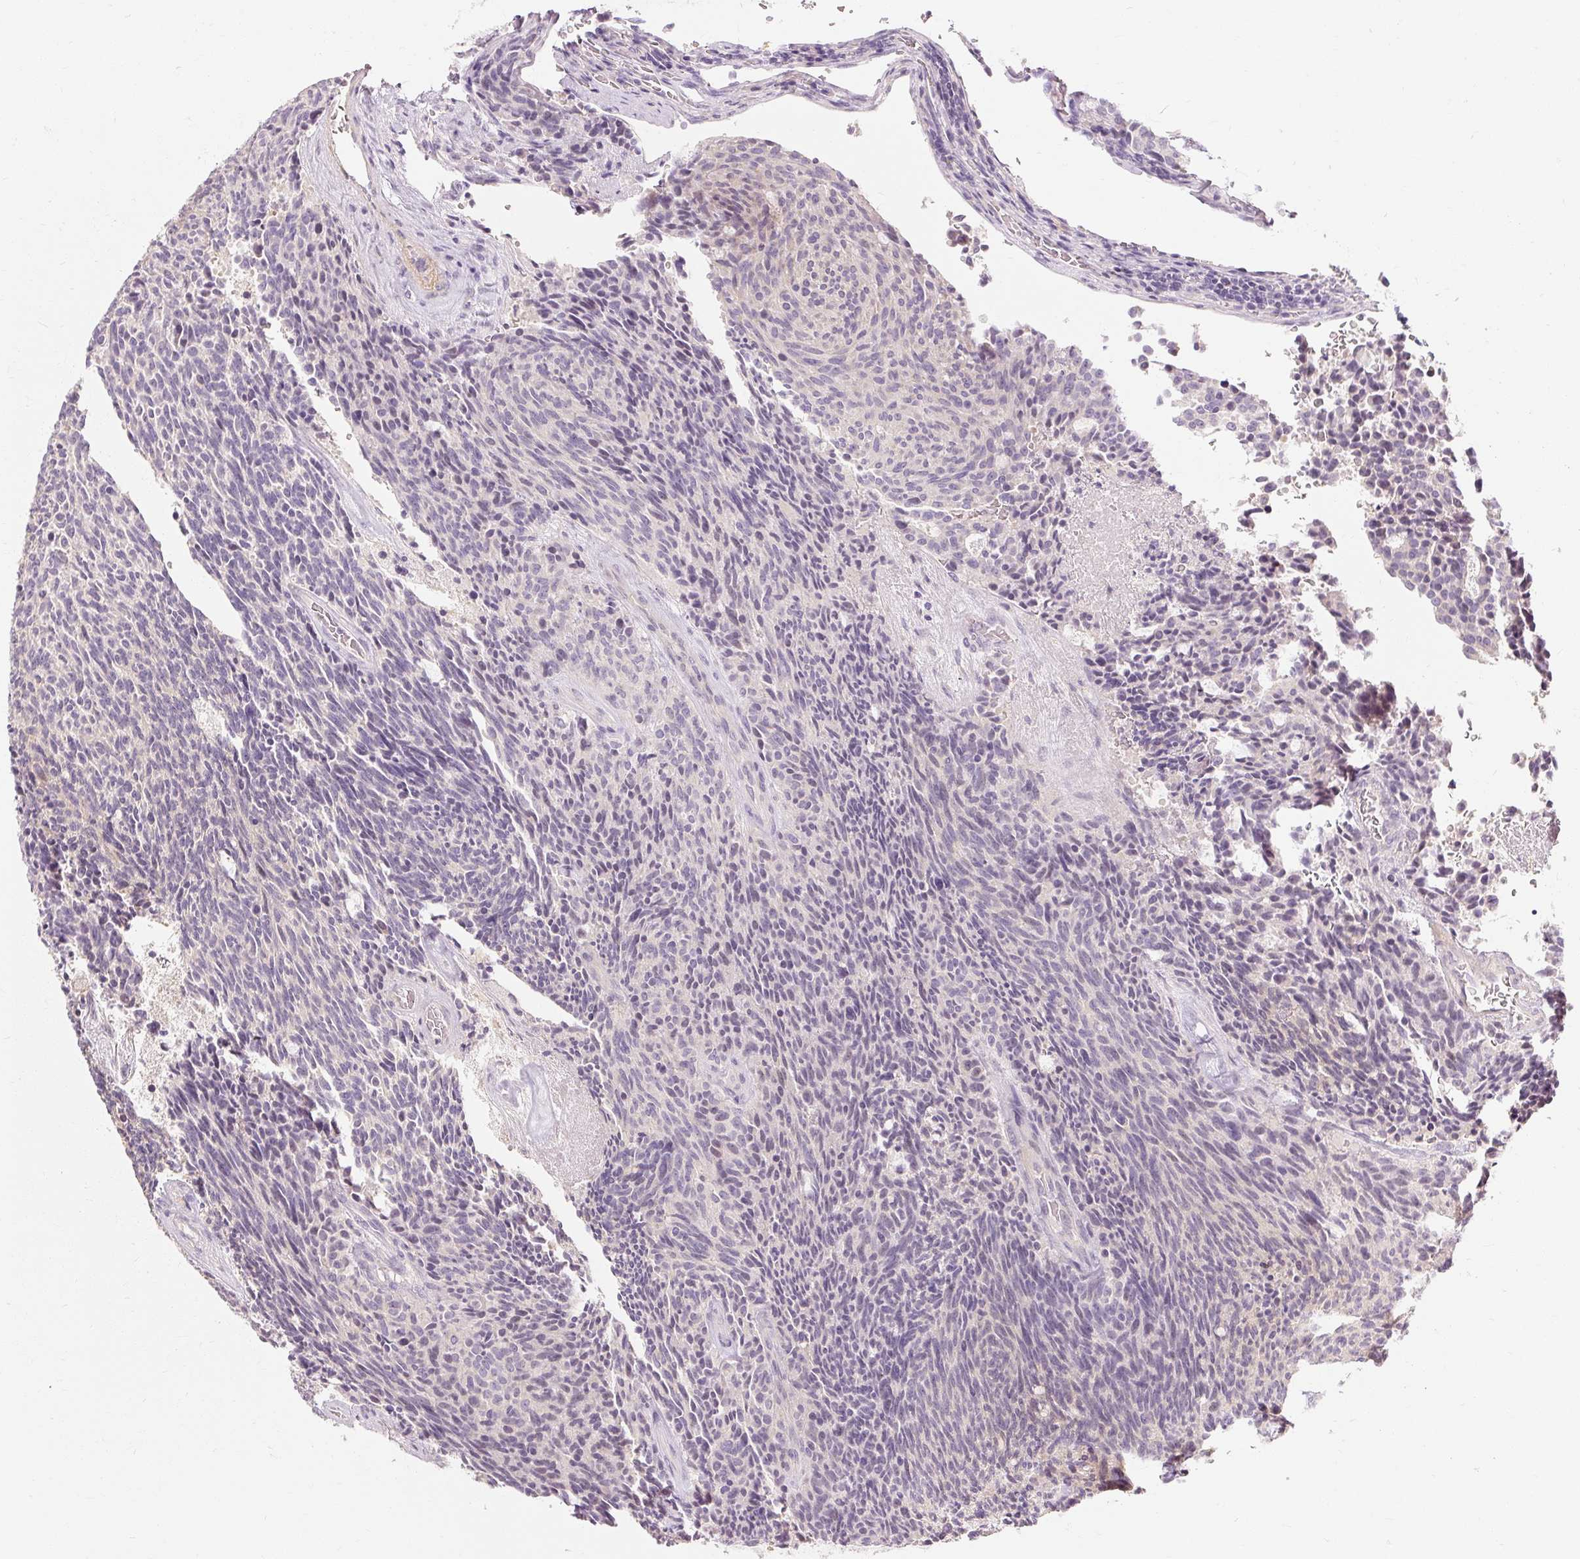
{"staining": {"intensity": "negative", "quantity": "none", "location": "none"}, "tissue": "carcinoid", "cell_type": "Tumor cells", "image_type": "cancer", "snomed": [{"axis": "morphology", "description": "Carcinoid, malignant, NOS"}, {"axis": "topography", "description": "Pancreas"}], "caption": "Immunohistochemical staining of malignant carcinoid demonstrates no significant positivity in tumor cells. (Brightfield microscopy of DAB immunohistochemistry at high magnification).", "gene": "CAPN3", "patient": {"sex": "female", "age": 54}}